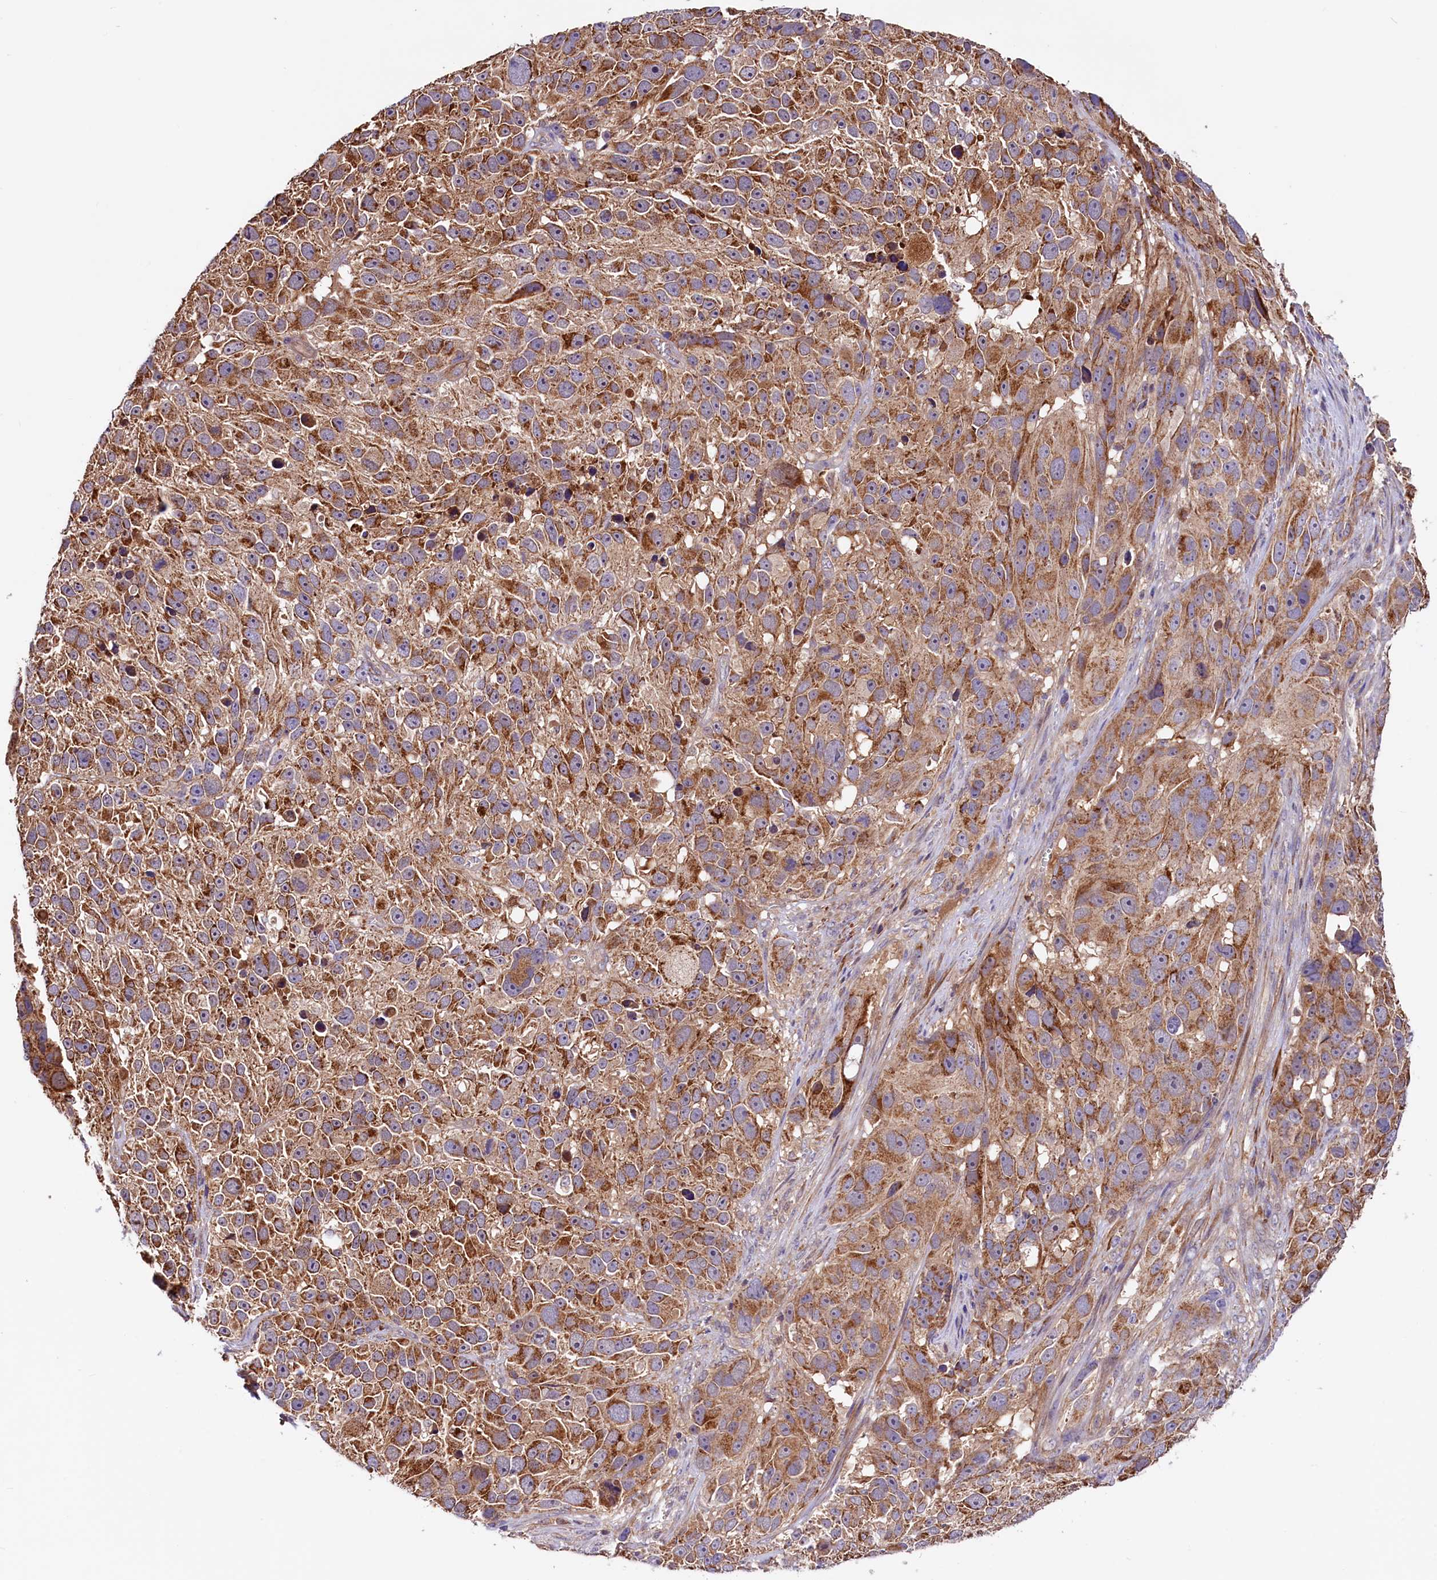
{"staining": {"intensity": "moderate", "quantity": ">75%", "location": "cytoplasmic/membranous"}, "tissue": "melanoma", "cell_type": "Tumor cells", "image_type": "cancer", "snomed": [{"axis": "morphology", "description": "Malignant melanoma, NOS"}, {"axis": "topography", "description": "Skin"}], "caption": "Immunohistochemical staining of human malignant melanoma shows medium levels of moderate cytoplasmic/membranous staining in about >75% of tumor cells. The staining was performed using DAB (3,3'-diaminobenzidine) to visualize the protein expression in brown, while the nuclei were stained in blue with hematoxylin (Magnification: 20x).", "gene": "CIAO3", "patient": {"sex": "male", "age": 84}}